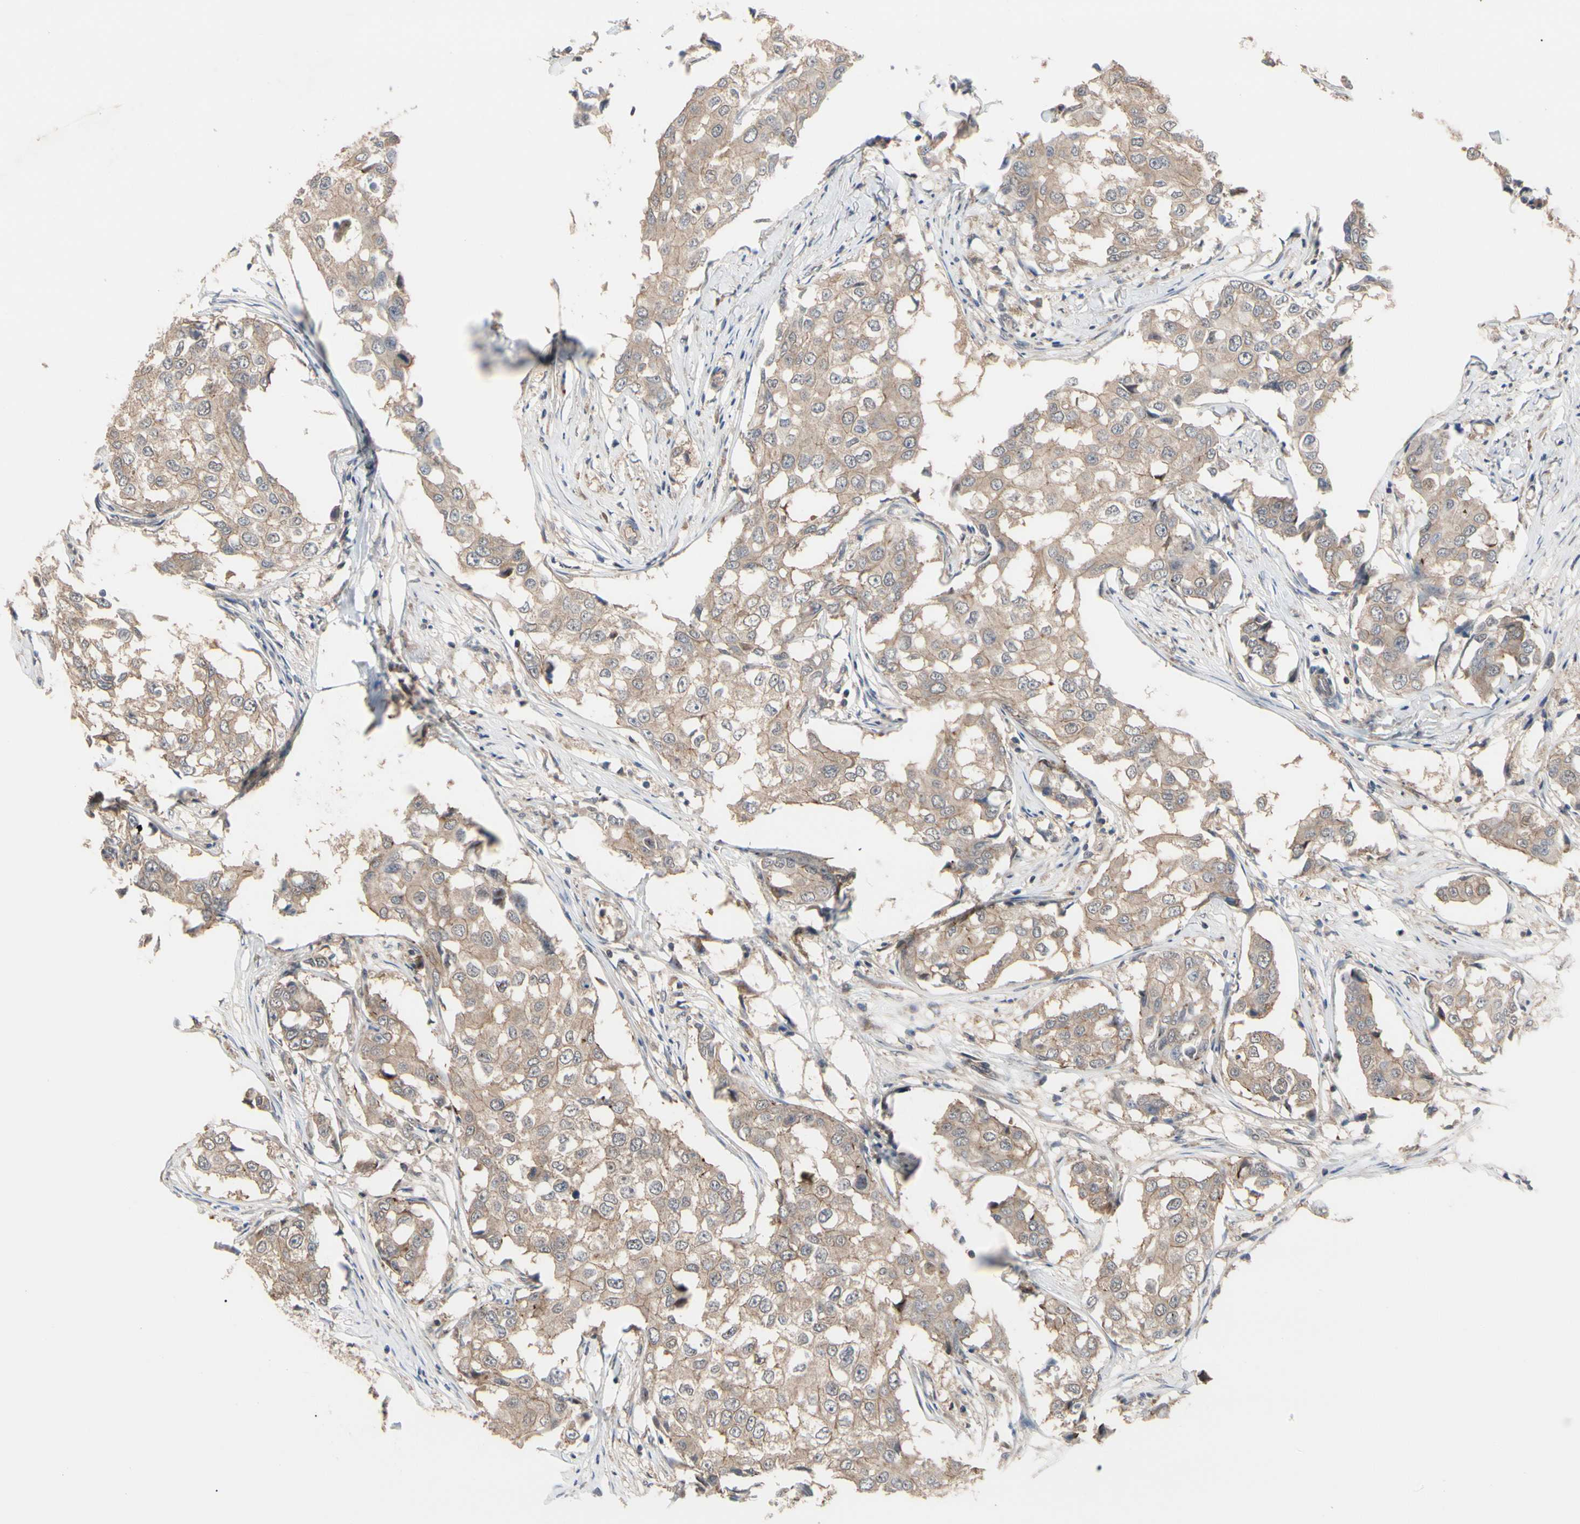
{"staining": {"intensity": "moderate", "quantity": ">75%", "location": "cytoplasmic/membranous"}, "tissue": "breast cancer", "cell_type": "Tumor cells", "image_type": "cancer", "snomed": [{"axis": "morphology", "description": "Duct carcinoma"}, {"axis": "topography", "description": "Breast"}], "caption": "This image displays intraductal carcinoma (breast) stained with immunohistochemistry to label a protein in brown. The cytoplasmic/membranous of tumor cells show moderate positivity for the protein. Nuclei are counter-stained blue.", "gene": "DPP8", "patient": {"sex": "female", "age": 27}}